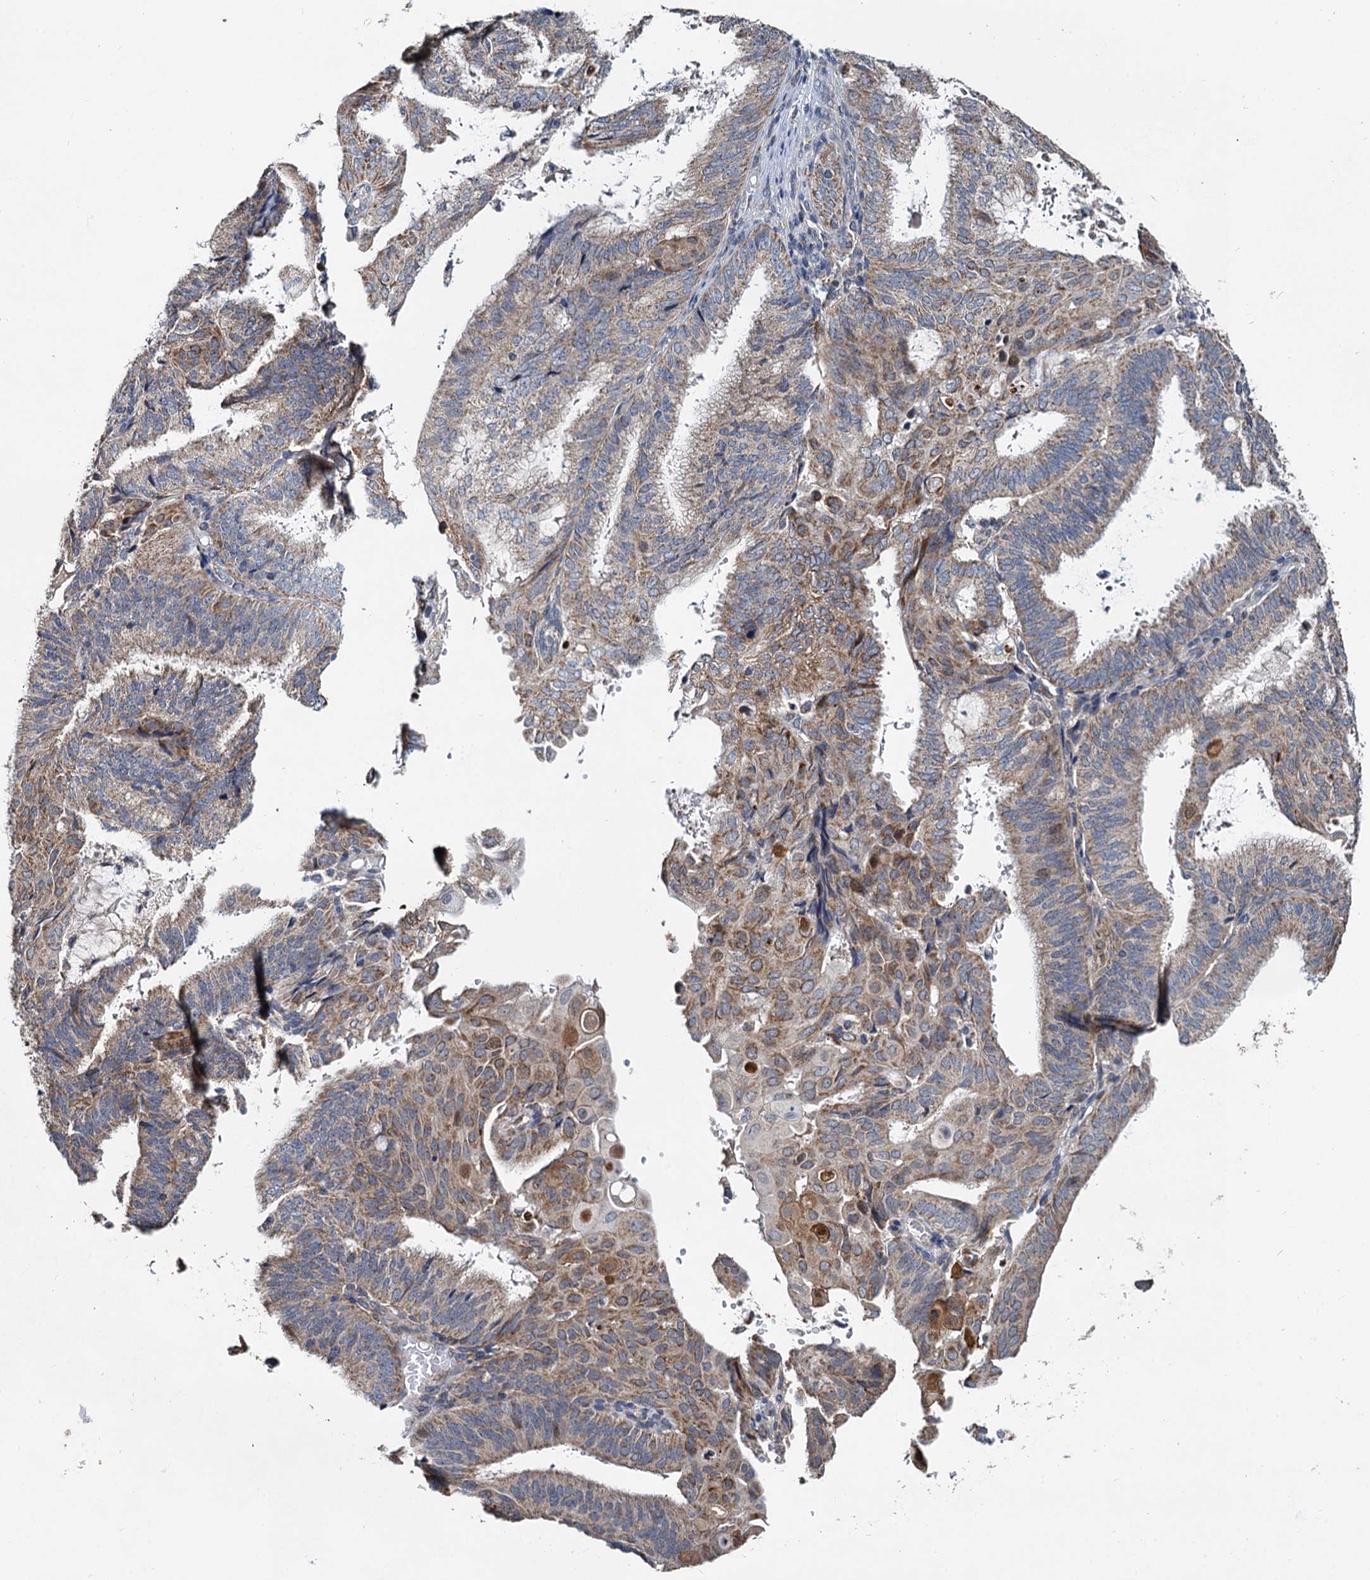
{"staining": {"intensity": "moderate", "quantity": "<25%", "location": "cytoplasmic/membranous"}, "tissue": "endometrial cancer", "cell_type": "Tumor cells", "image_type": "cancer", "snomed": [{"axis": "morphology", "description": "Adenocarcinoma, NOS"}, {"axis": "topography", "description": "Endometrium"}], "caption": "Endometrial cancer stained with DAB IHC displays low levels of moderate cytoplasmic/membranous staining in approximately <25% of tumor cells. (DAB (3,3'-diaminobenzidine) = brown stain, brightfield microscopy at high magnification).", "gene": "SPRYD3", "patient": {"sex": "female", "age": 49}}